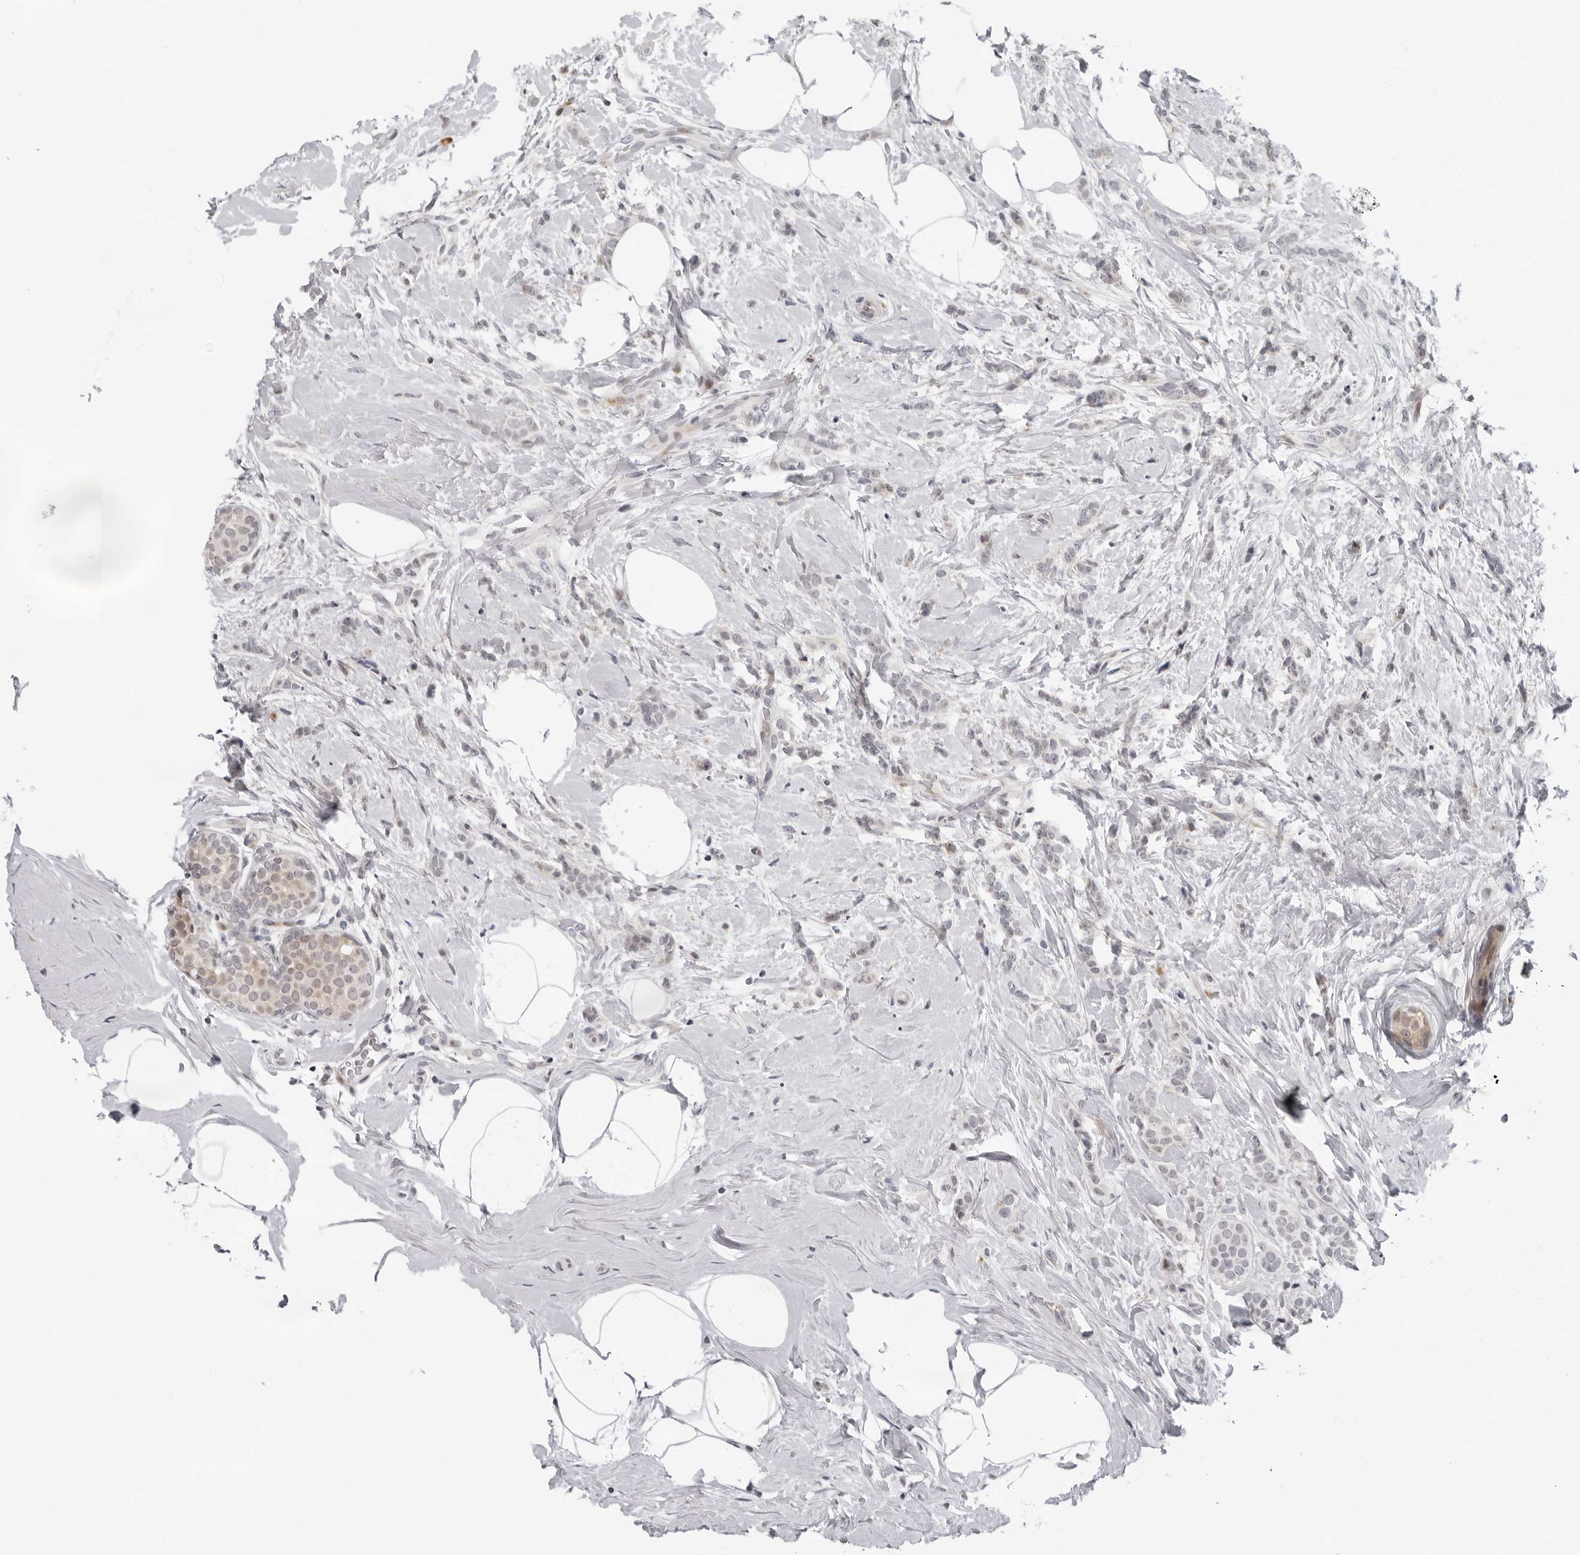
{"staining": {"intensity": "negative", "quantity": "none", "location": "none"}, "tissue": "breast cancer", "cell_type": "Tumor cells", "image_type": "cancer", "snomed": [{"axis": "morphology", "description": "Lobular carcinoma, in situ"}, {"axis": "morphology", "description": "Lobular carcinoma"}, {"axis": "topography", "description": "Breast"}], "caption": "IHC of human breast cancer exhibits no expression in tumor cells. Brightfield microscopy of IHC stained with DAB (3,3'-diaminobenzidine) (brown) and hematoxylin (blue), captured at high magnification.", "gene": "PIP4K2C", "patient": {"sex": "female", "age": 41}}